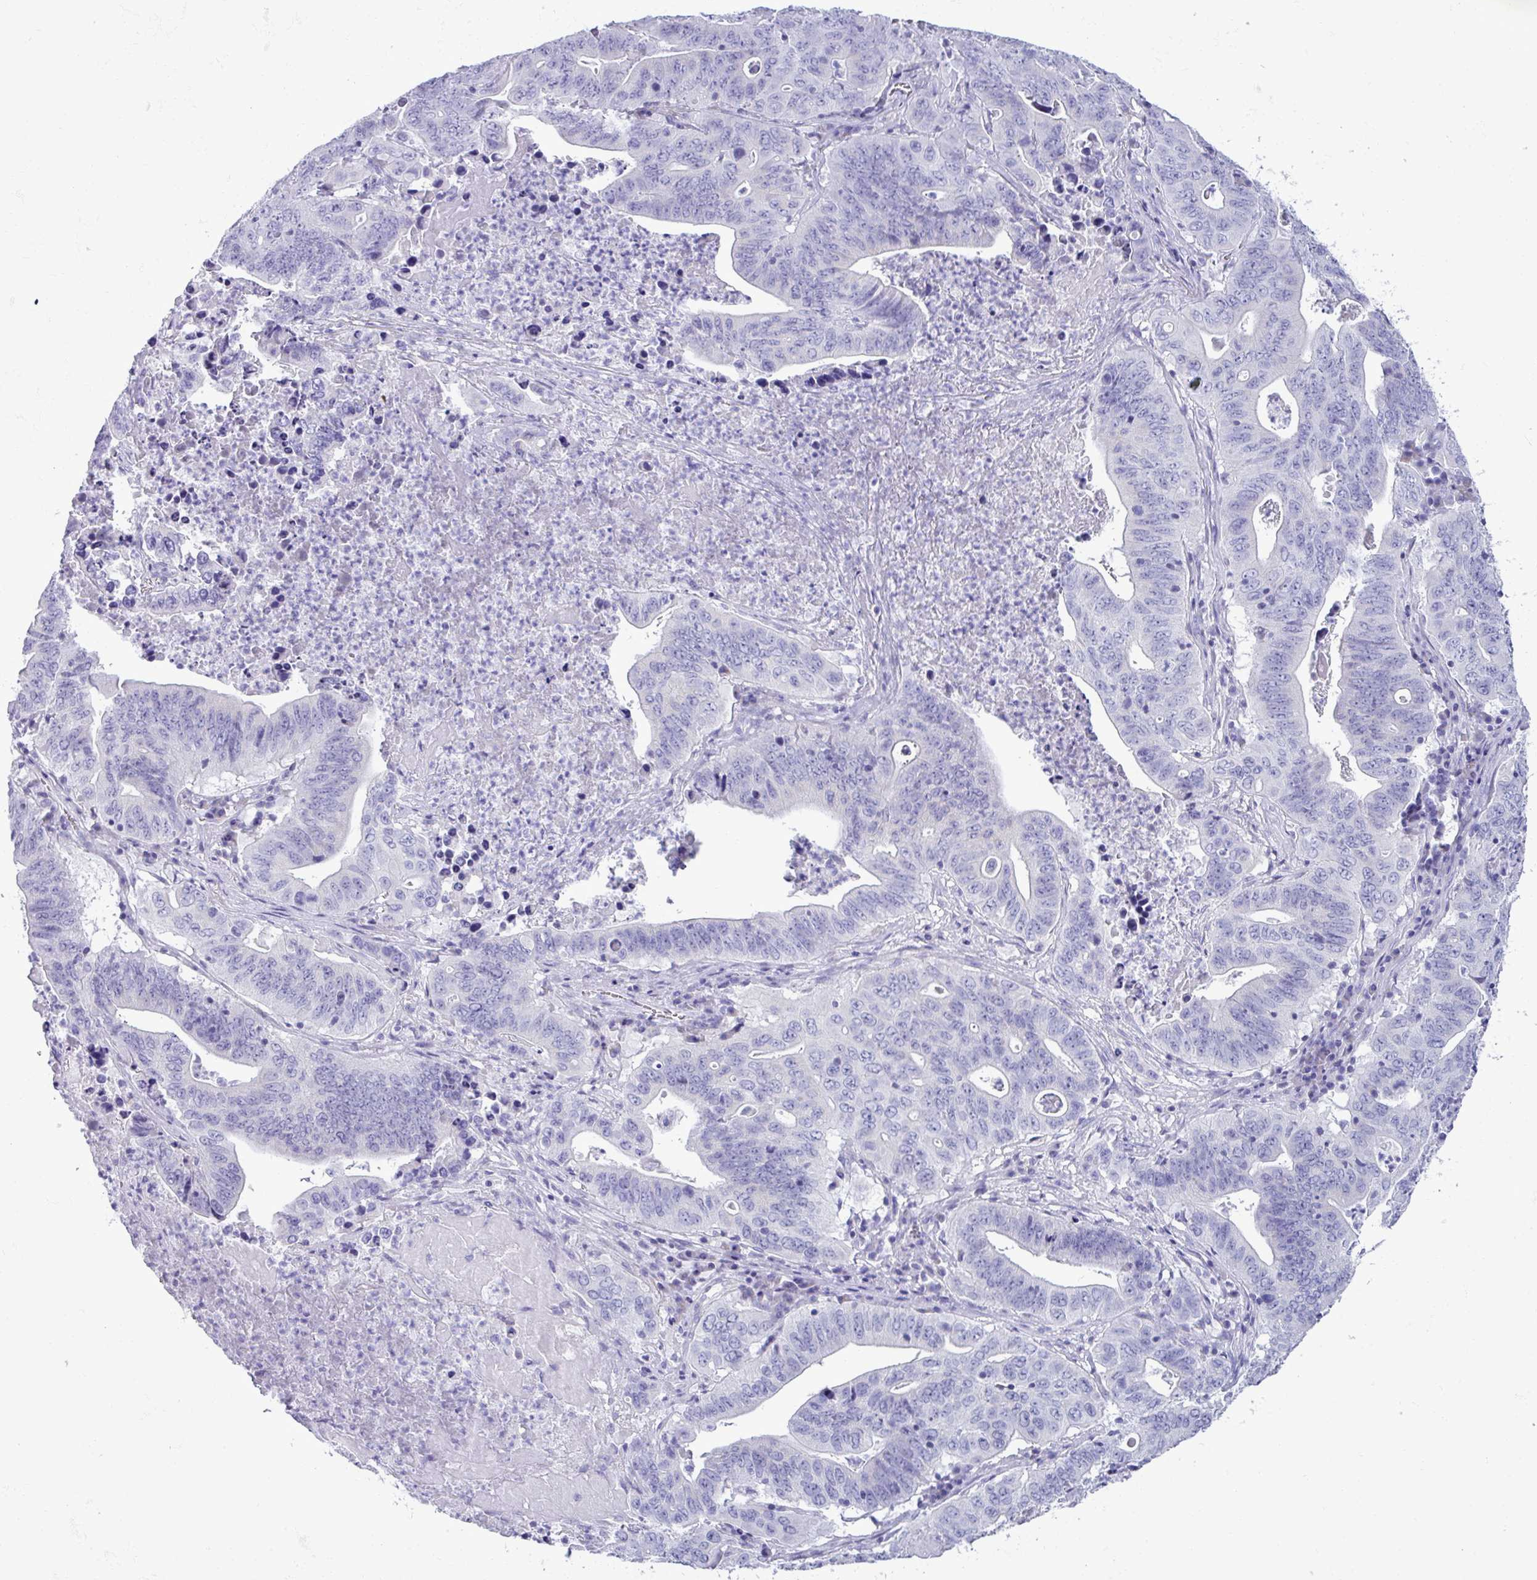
{"staining": {"intensity": "negative", "quantity": "none", "location": "none"}, "tissue": "lung cancer", "cell_type": "Tumor cells", "image_type": "cancer", "snomed": [{"axis": "morphology", "description": "Adenocarcinoma, NOS"}, {"axis": "topography", "description": "Lung"}], "caption": "Lung adenocarcinoma was stained to show a protein in brown. There is no significant positivity in tumor cells.", "gene": "STIMATE", "patient": {"sex": "female", "age": 60}}